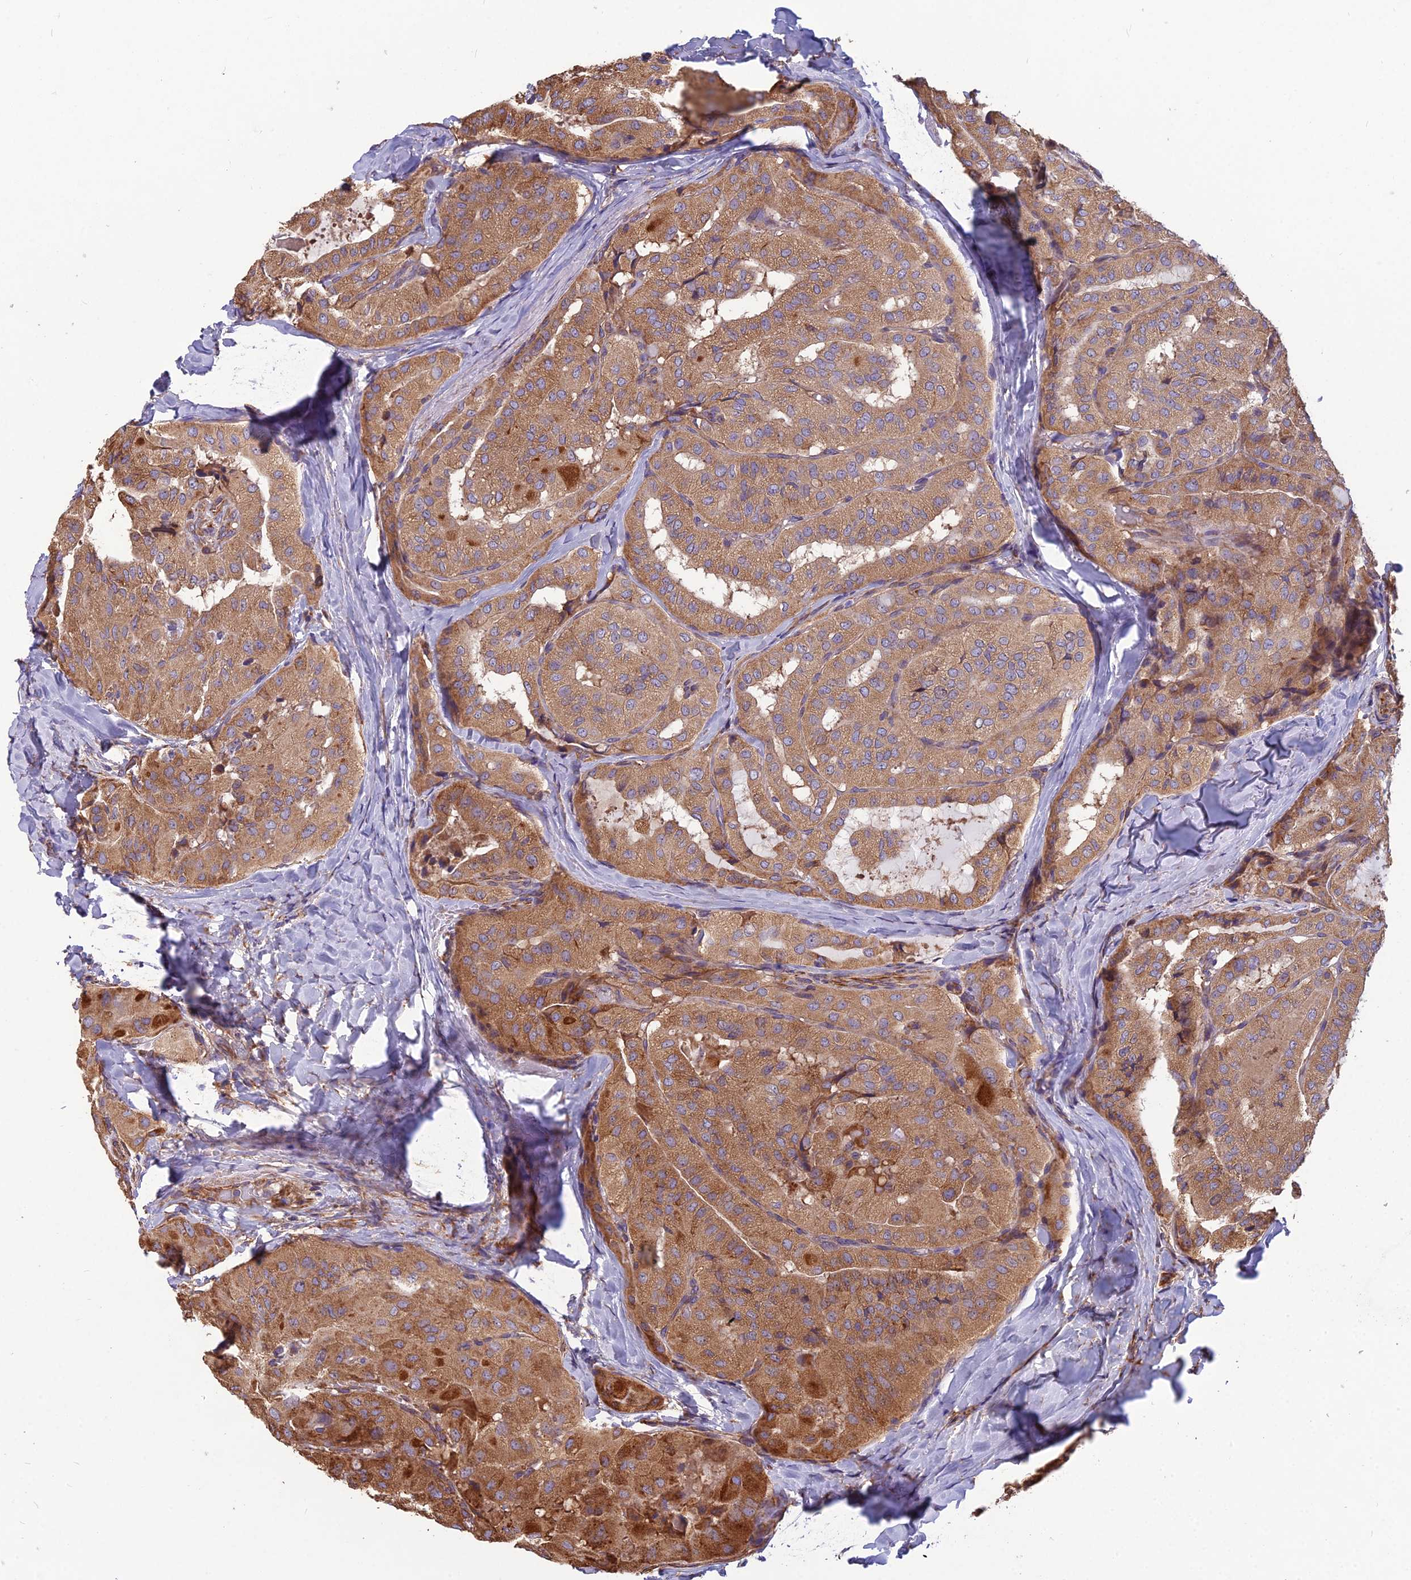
{"staining": {"intensity": "moderate", "quantity": ">75%", "location": "cytoplasmic/membranous"}, "tissue": "thyroid cancer", "cell_type": "Tumor cells", "image_type": "cancer", "snomed": [{"axis": "morphology", "description": "Normal tissue, NOS"}, {"axis": "morphology", "description": "Papillary adenocarcinoma, NOS"}, {"axis": "topography", "description": "Thyroid gland"}], "caption": "Thyroid papillary adenocarcinoma stained with DAB (3,3'-diaminobenzidine) IHC shows medium levels of moderate cytoplasmic/membranous positivity in about >75% of tumor cells.", "gene": "SPDL1", "patient": {"sex": "female", "age": 59}}